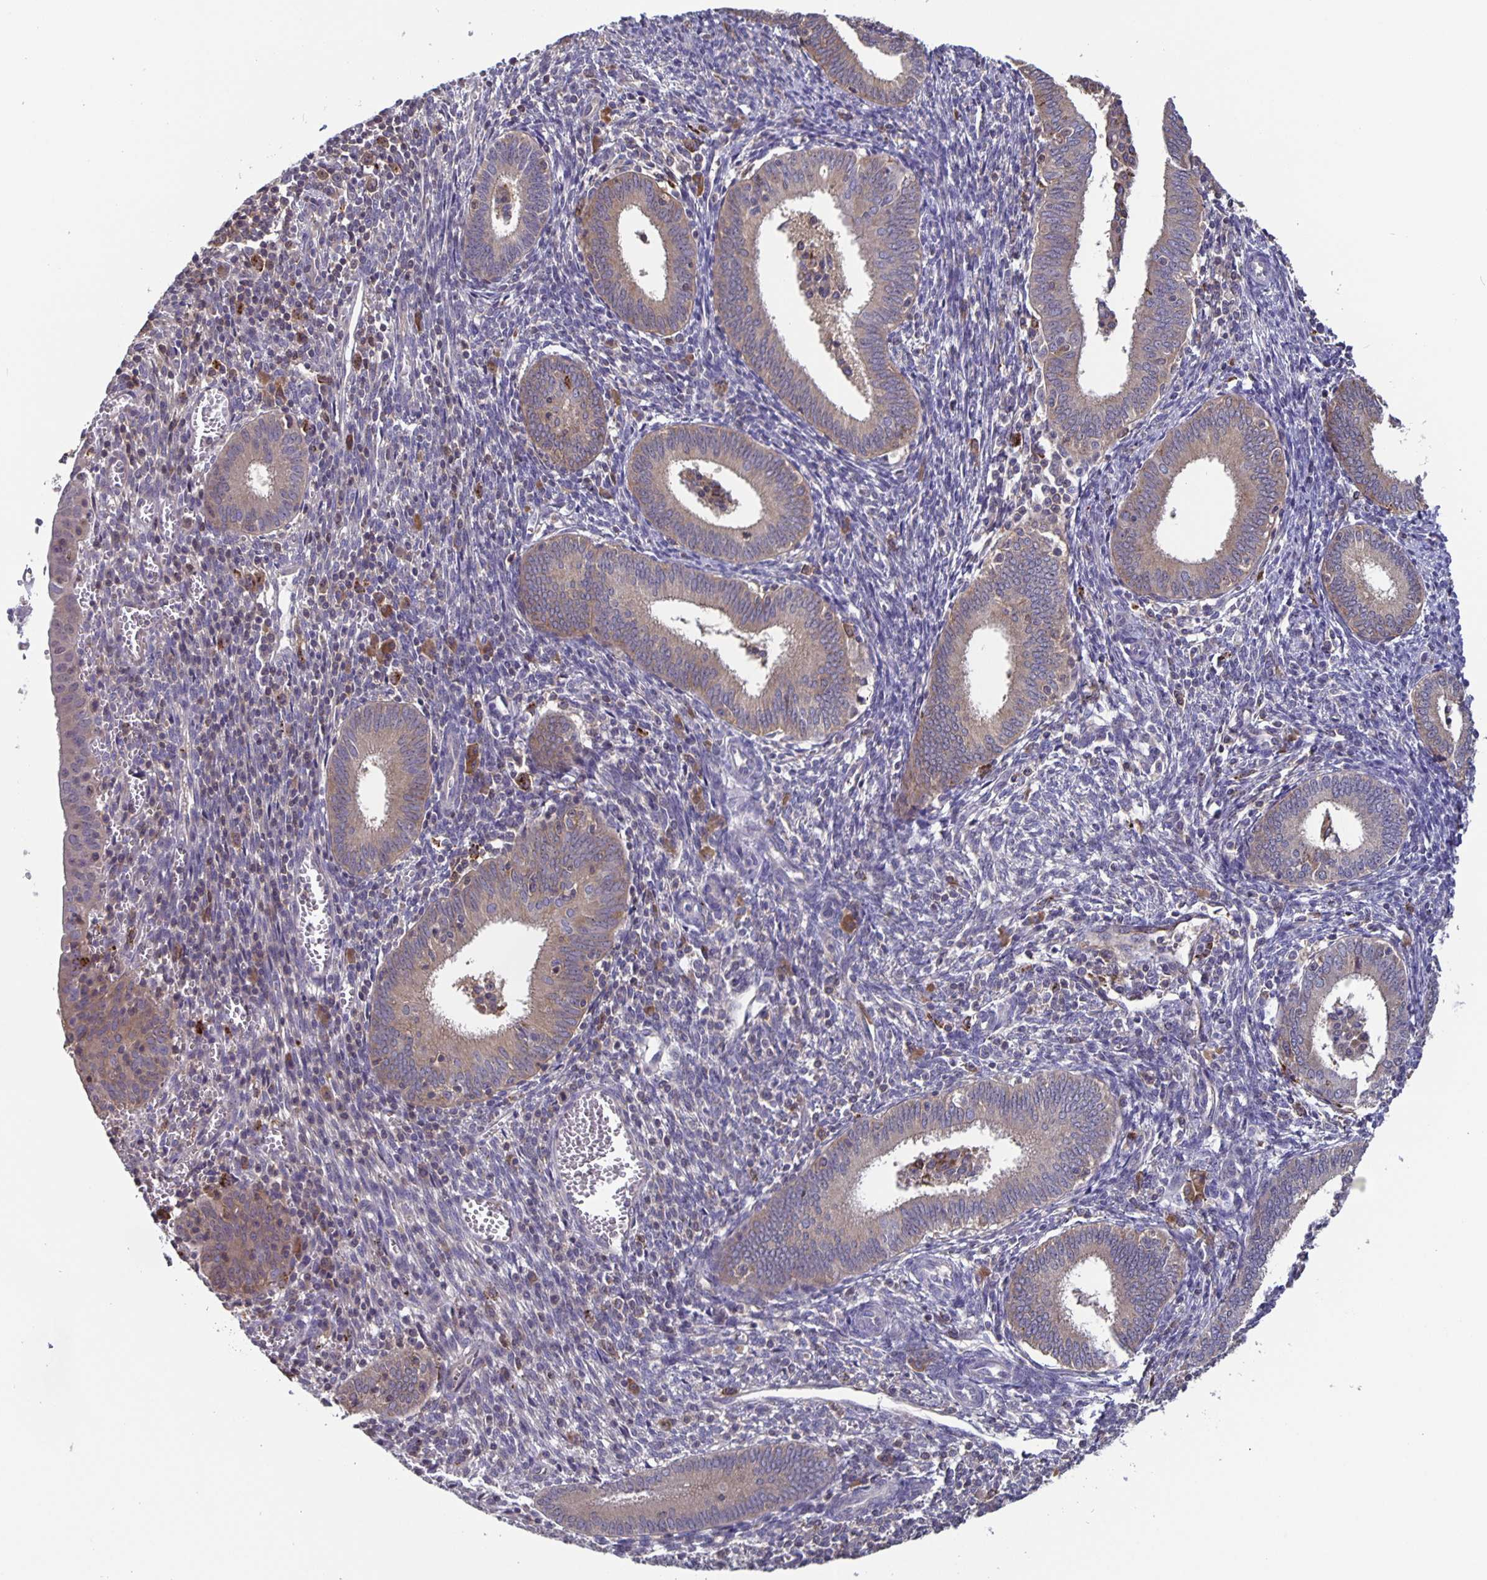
{"staining": {"intensity": "negative", "quantity": "none", "location": "none"}, "tissue": "endometrium", "cell_type": "Cells in endometrial stroma", "image_type": "normal", "snomed": [{"axis": "morphology", "description": "Normal tissue, NOS"}, {"axis": "topography", "description": "Endometrium"}], "caption": "Immunohistochemistry (IHC) micrograph of benign human endometrium stained for a protein (brown), which shows no staining in cells in endometrial stroma. (DAB immunohistochemistry visualized using brightfield microscopy, high magnification).", "gene": "FEM1C", "patient": {"sex": "female", "age": 41}}